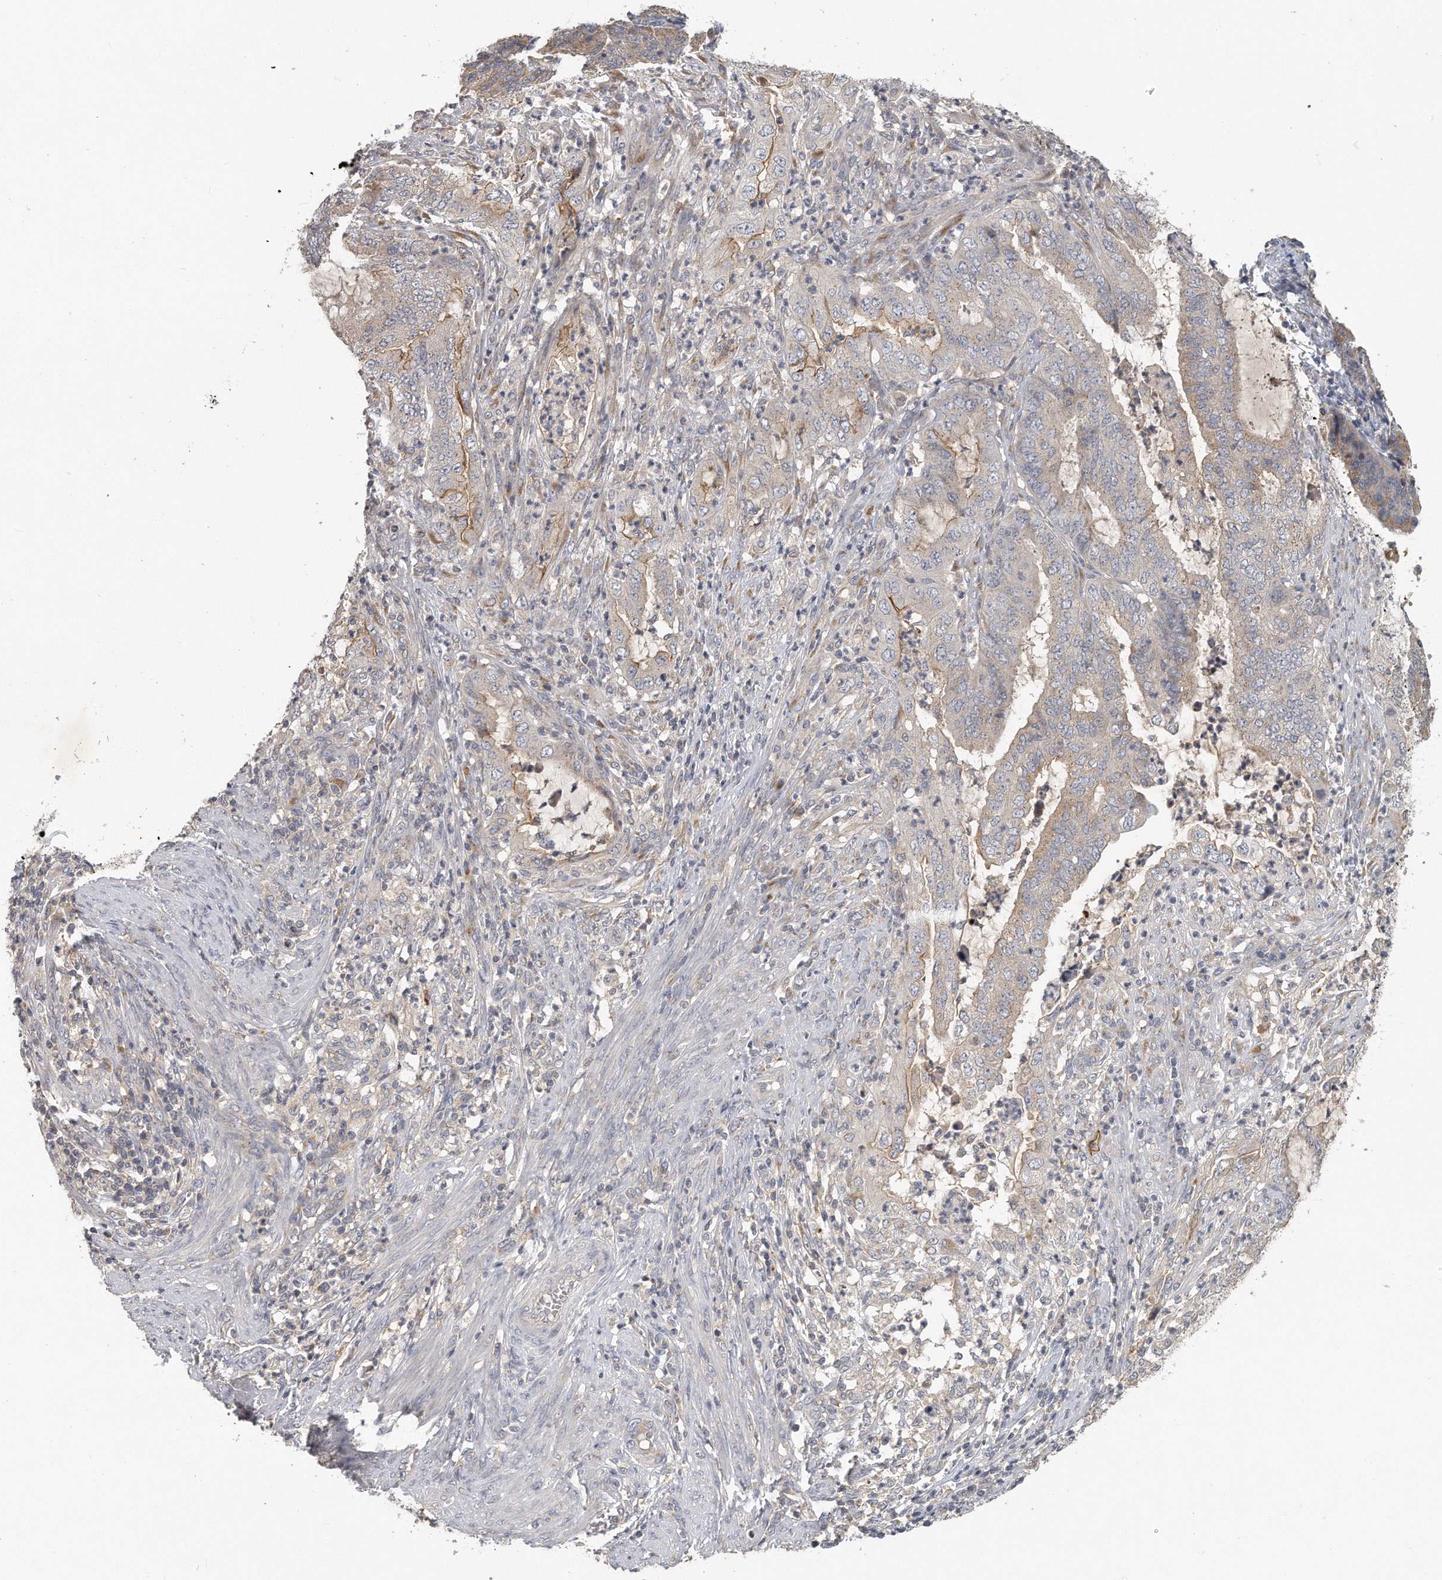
{"staining": {"intensity": "moderate", "quantity": "25%-75%", "location": "cytoplasmic/membranous"}, "tissue": "endometrial cancer", "cell_type": "Tumor cells", "image_type": "cancer", "snomed": [{"axis": "morphology", "description": "Adenocarcinoma, NOS"}, {"axis": "topography", "description": "Endometrium"}], "caption": "Tumor cells reveal moderate cytoplasmic/membranous expression in approximately 25%-75% of cells in endometrial cancer.", "gene": "TRAPPC14", "patient": {"sex": "female", "age": 51}}